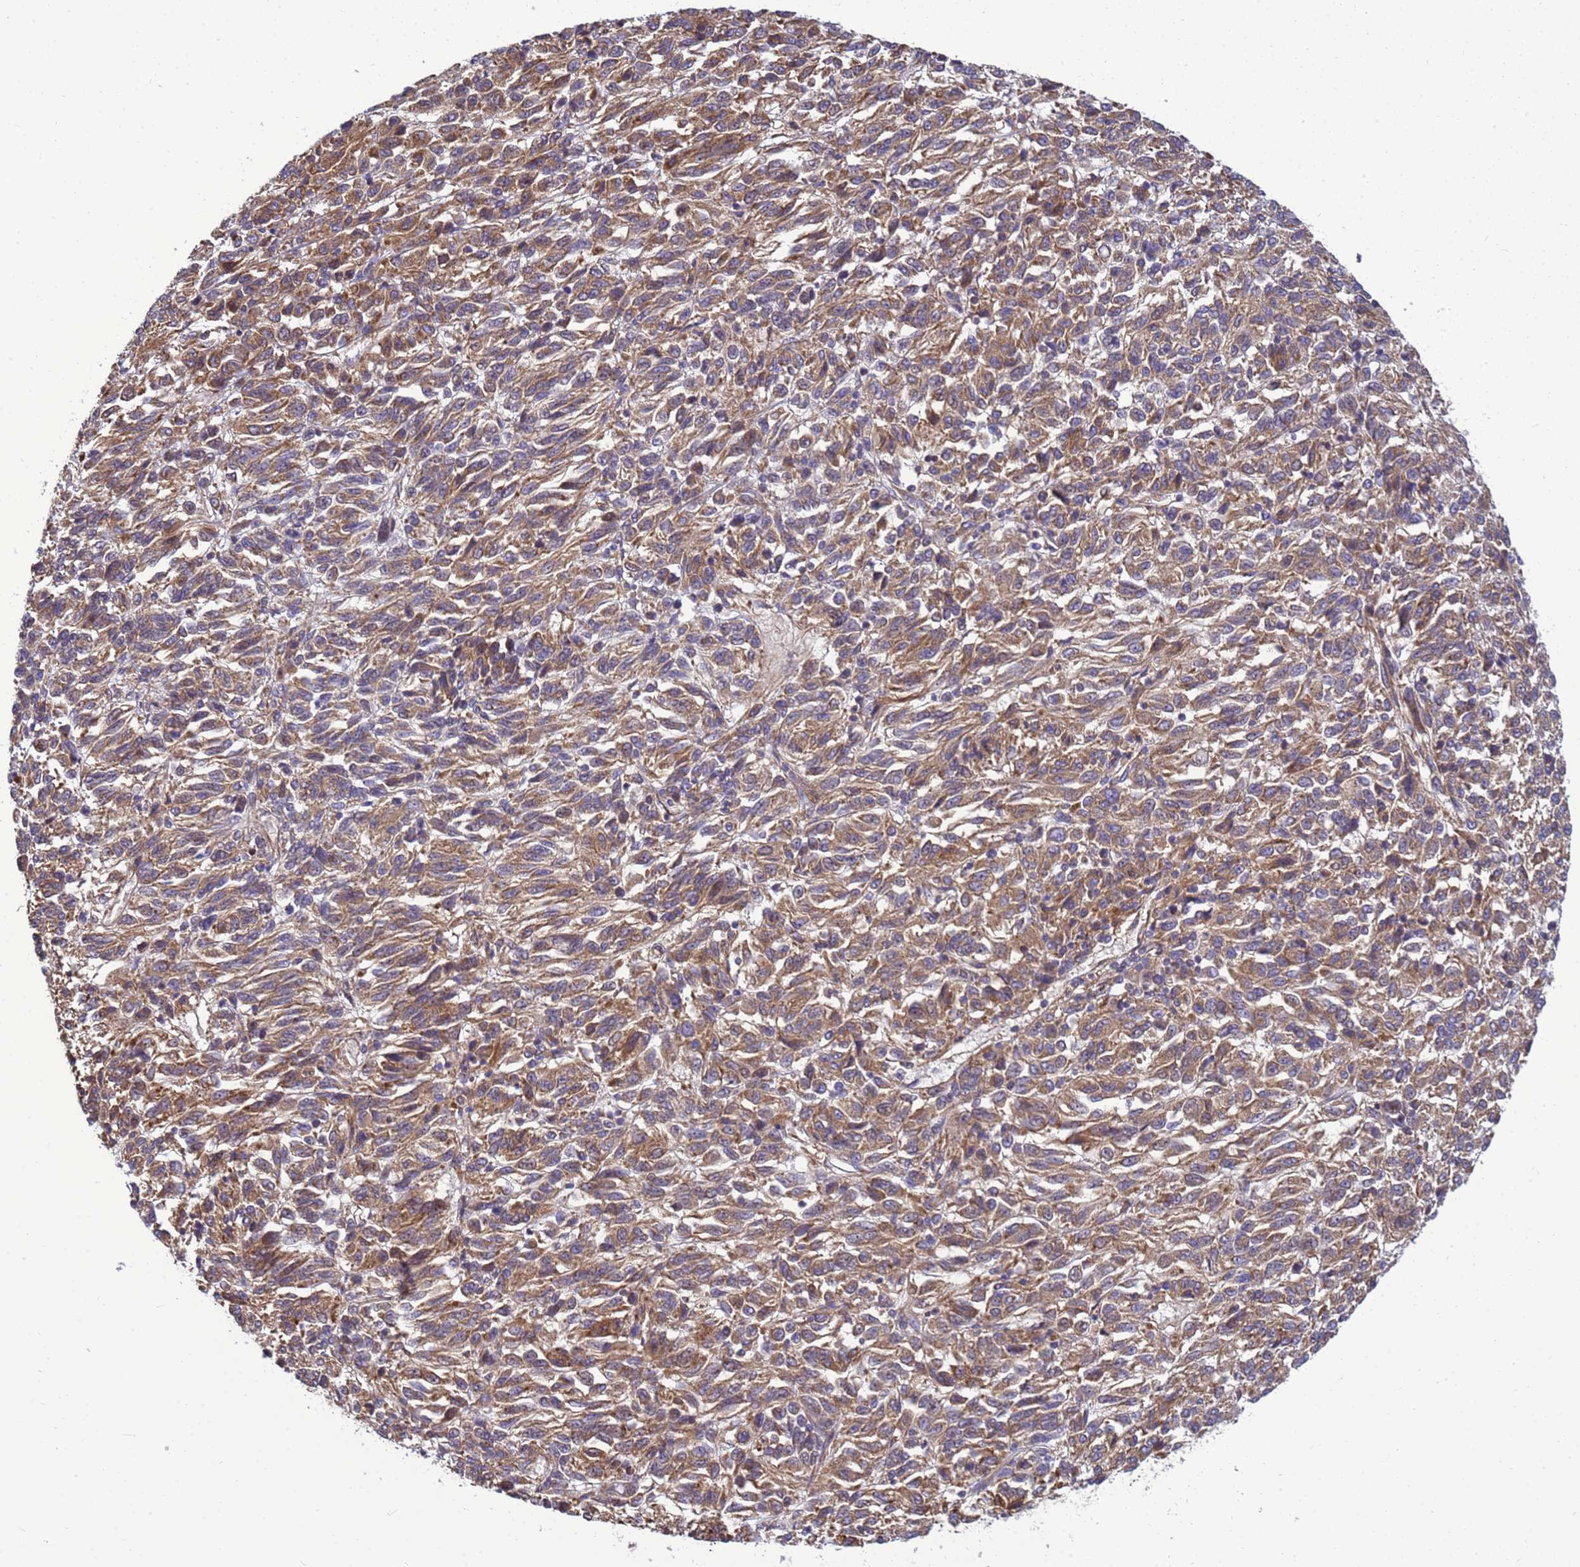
{"staining": {"intensity": "moderate", "quantity": ">75%", "location": "cytoplasmic/membranous"}, "tissue": "melanoma", "cell_type": "Tumor cells", "image_type": "cancer", "snomed": [{"axis": "morphology", "description": "Malignant melanoma, Metastatic site"}, {"axis": "topography", "description": "Lung"}], "caption": "Immunohistochemical staining of melanoma reveals medium levels of moderate cytoplasmic/membranous protein staining in approximately >75% of tumor cells. (IHC, brightfield microscopy, high magnification).", "gene": "BECN1", "patient": {"sex": "male", "age": 64}}